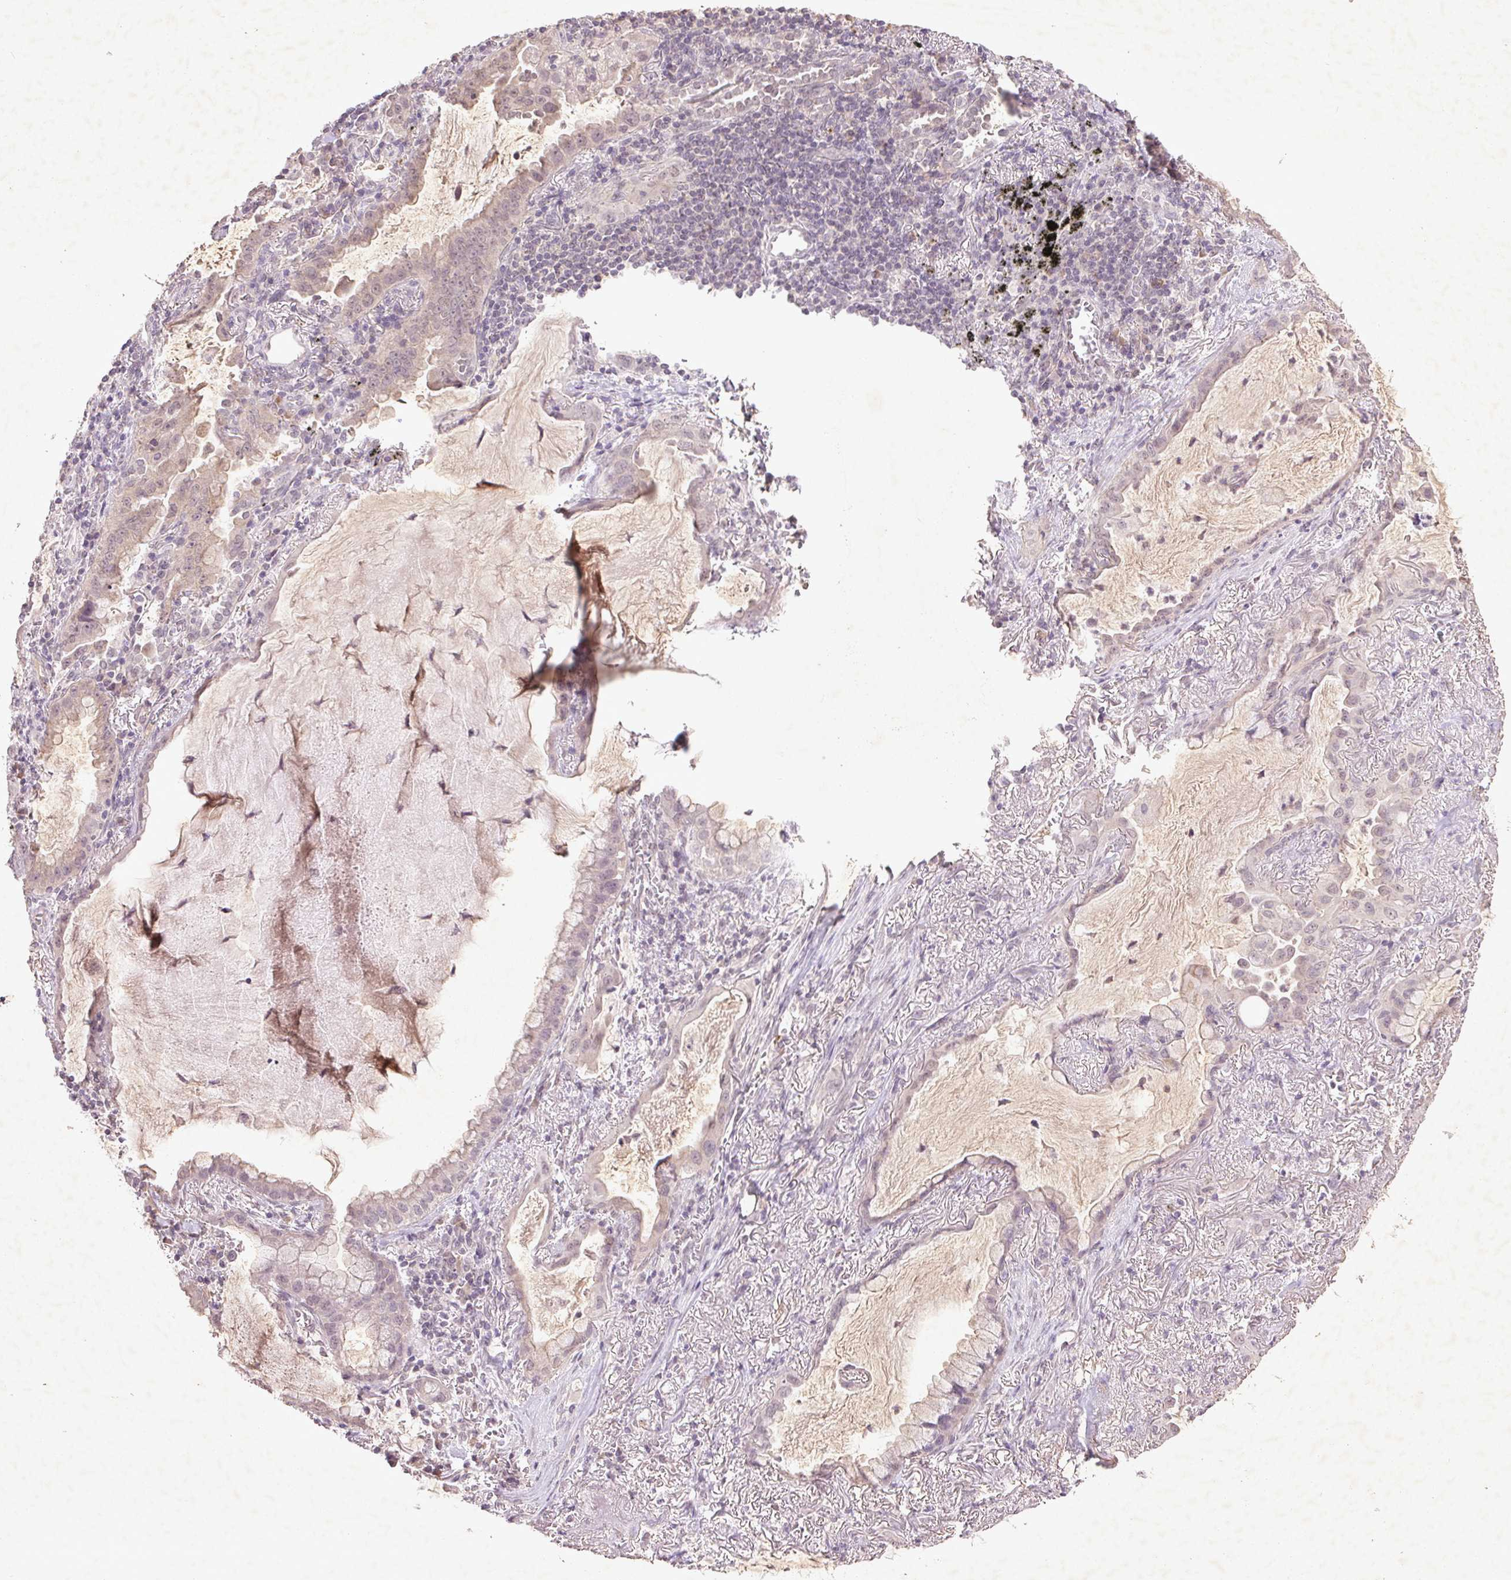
{"staining": {"intensity": "negative", "quantity": "none", "location": "none"}, "tissue": "lung cancer", "cell_type": "Tumor cells", "image_type": "cancer", "snomed": [{"axis": "morphology", "description": "Adenocarcinoma, NOS"}, {"axis": "topography", "description": "Lung"}], "caption": "A micrograph of lung cancer (adenocarcinoma) stained for a protein displays no brown staining in tumor cells.", "gene": "FAM168B", "patient": {"sex": "male", "age": 65}}